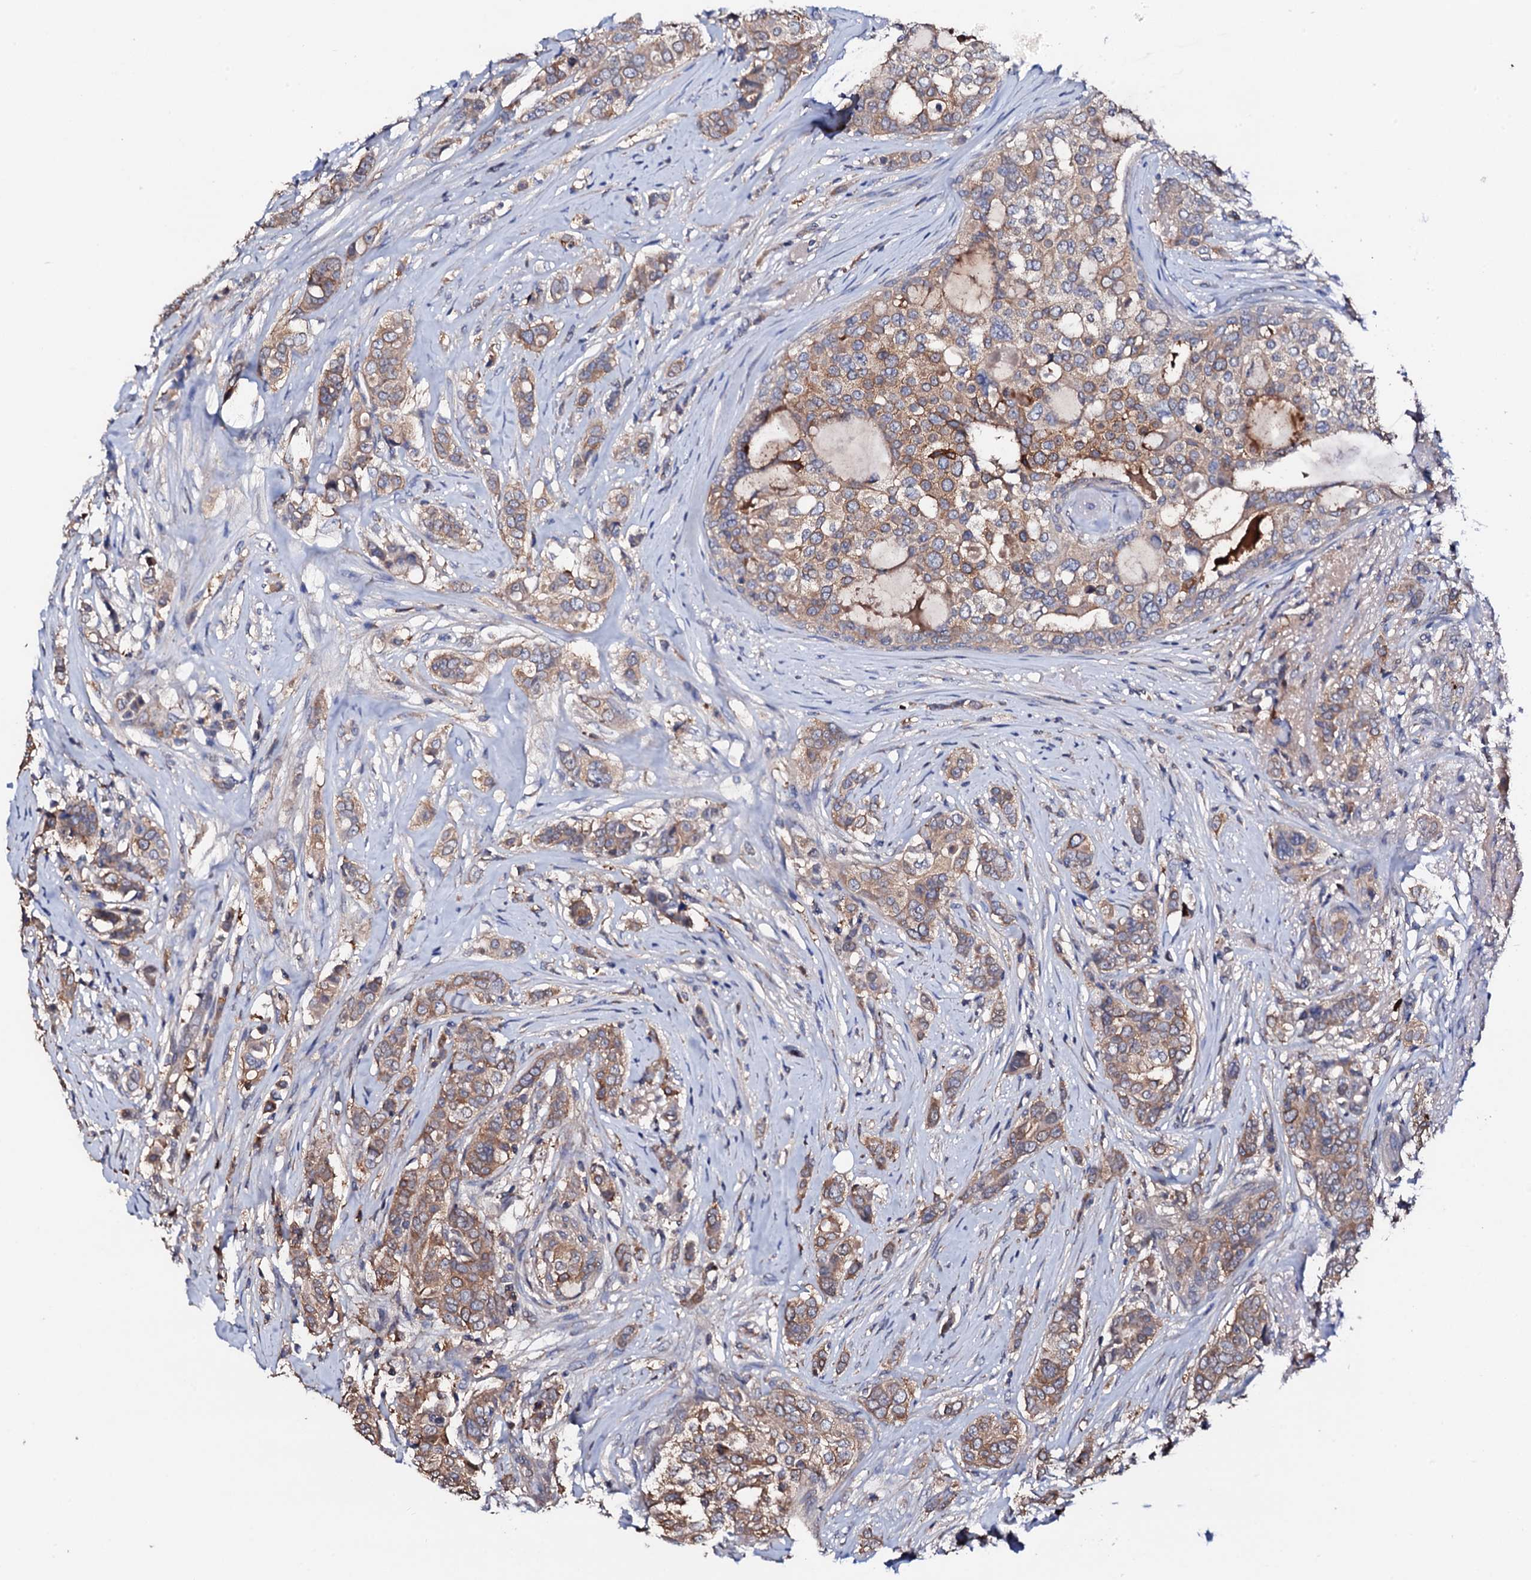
{"staining": {"intensity": "moderate", "quantity": ">75%", "location": "cytoplasmic/membranous"}, "tissue": "breast cancer", "cell_type": "Tumor cells", "image_type": "cancer", "snomed": [{"axis": "morphology", "description": "Lobular carcinoma"}, {"axis": "topography", "description": "Breast"}], "caption": "Protein staining reveals moderate cytoplasmic/membranous staining in approximately >75% of tumor cells in breast lobular carcinoma.", "gene": "TCAF2", "patient": {"sex": "female", "age": 51}}